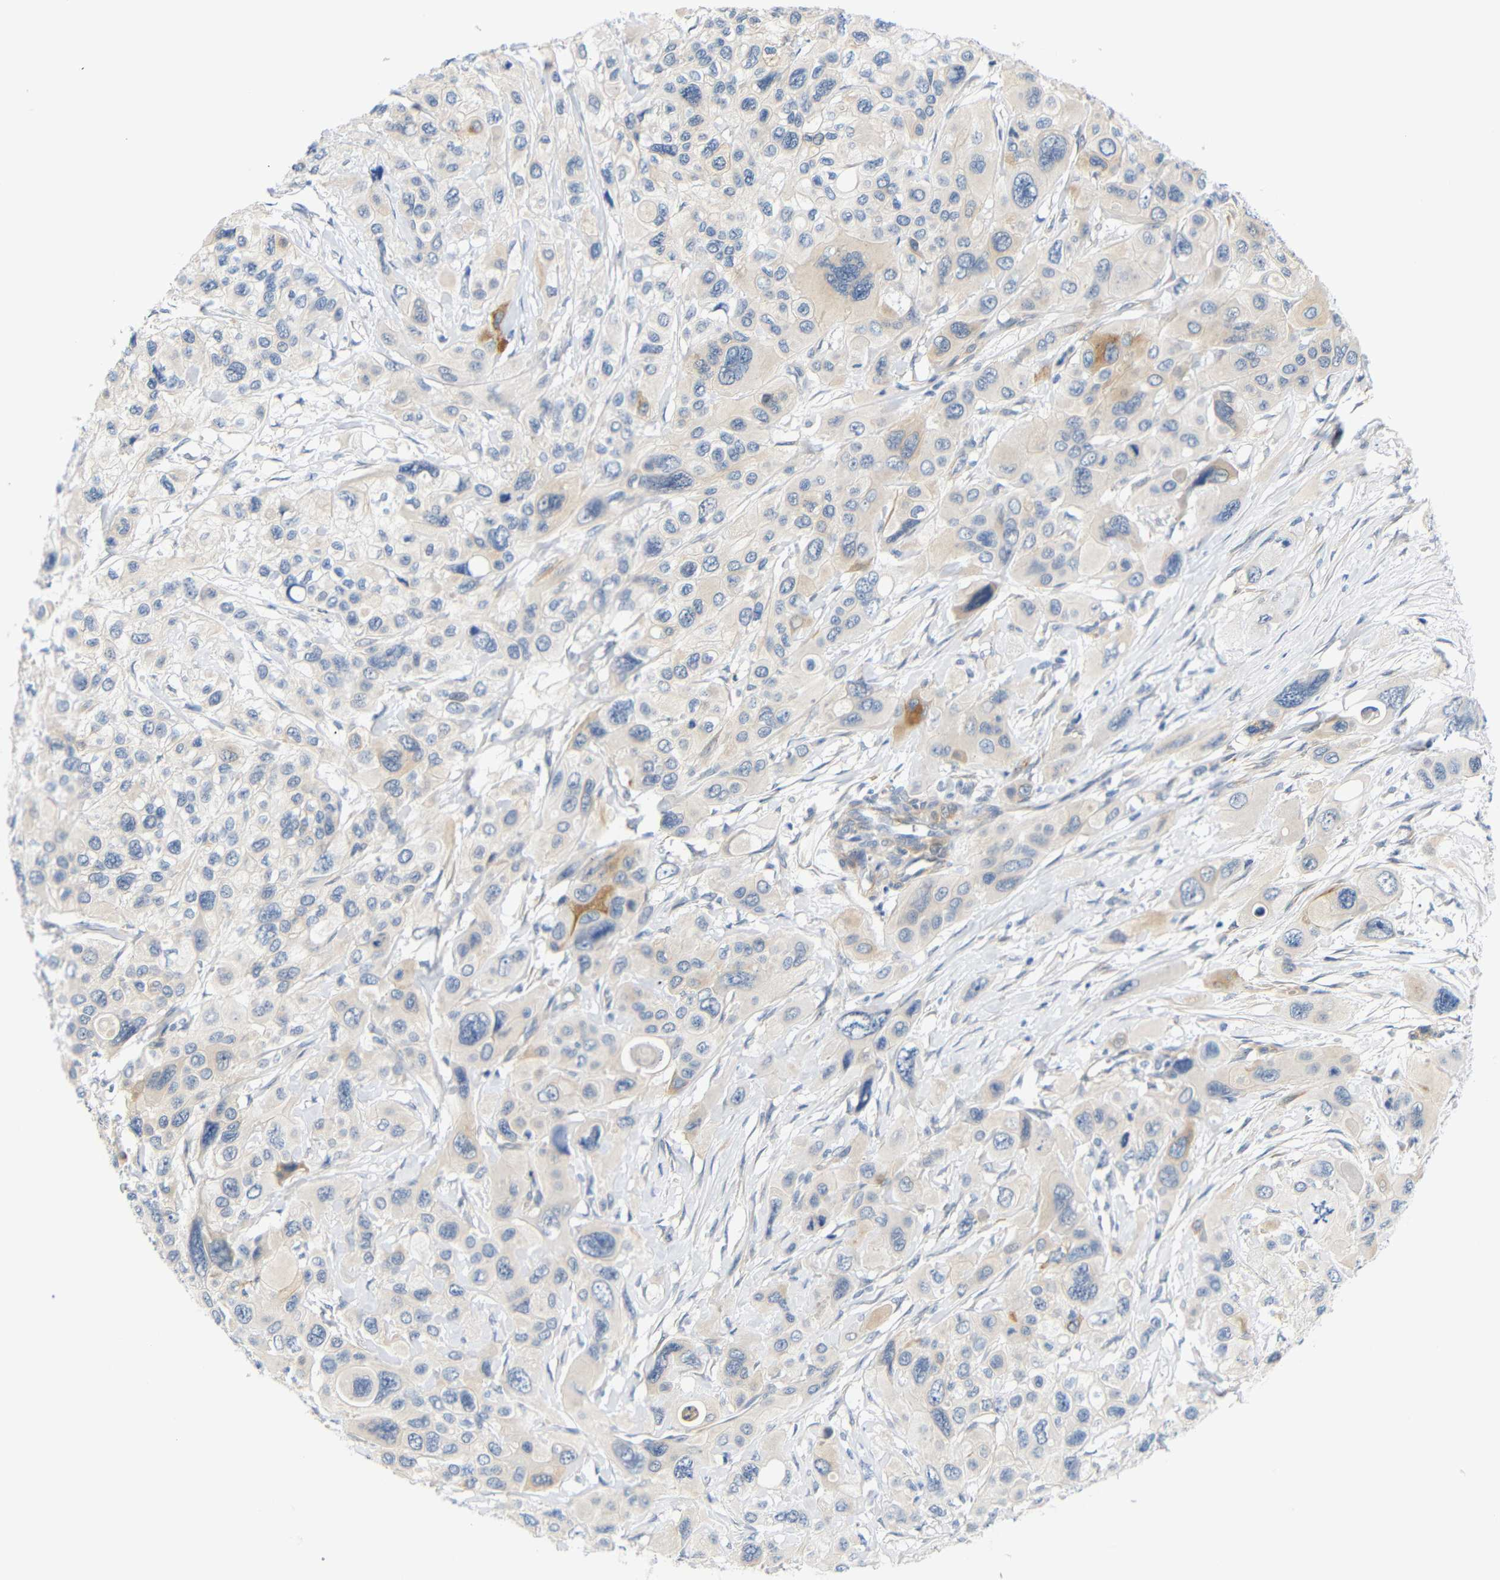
{"staining": {"intensity": "weak", "quantity": "25%-75%", "location": "cytoplasmic/membranous"}, "tissue": "pancreatic cancer", "cell_type": "Tumor cells", "image_type": "cancer", "snomed": [{"axis": "morphology", "description": "Adenocarcinoma, NOS"}, {"axis": "topography", "description": "Pancreas"}], "caption": "An image of pancreatic cancer (adenocarcinoma) stained for a protein shows weak cytoplasmic/membranous brown staining in tumor cells.", "gene": "STMN3", "patient": {"sex": "male", "age": 73}}